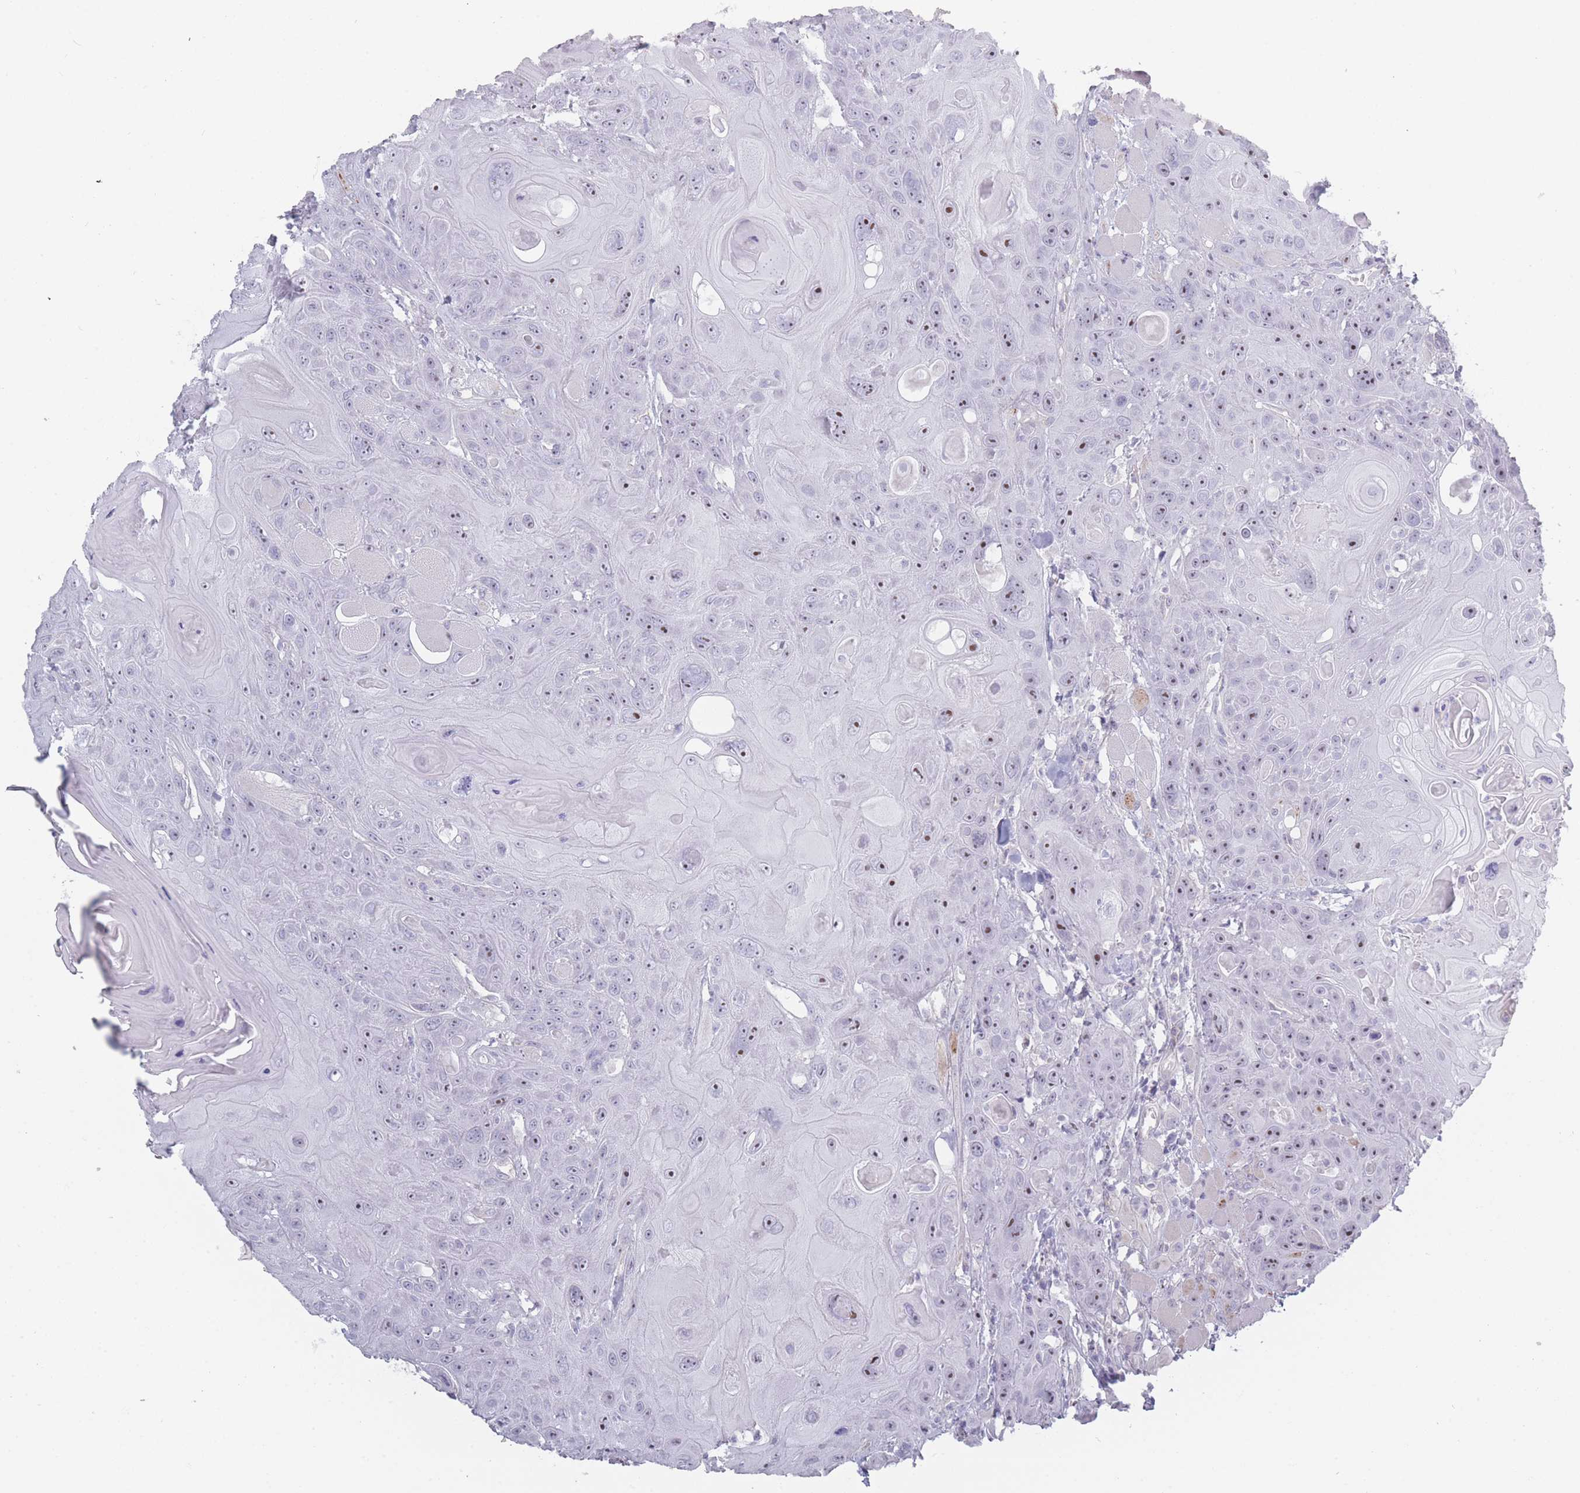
{"staining": {"intensity": "moderate", "quantity": "<25%", "location": "nuclear"}, "tissue": "head and neck cancer", "cell_type": "Tumor cells", "image_type": "cancer", "snomed": [{"axis": "morphology", "description": "Squamous cell carcinoma, NOS"}, {"axis": "topography", "description": "Head-Neck"}], "caption": "Moderate nuclear staining is present in about <25% of tumor cells in head and neck cancer (squamous cell carcinoma).", "gene": "ROS1", "patient": {"sex": "female", "age": 59}}